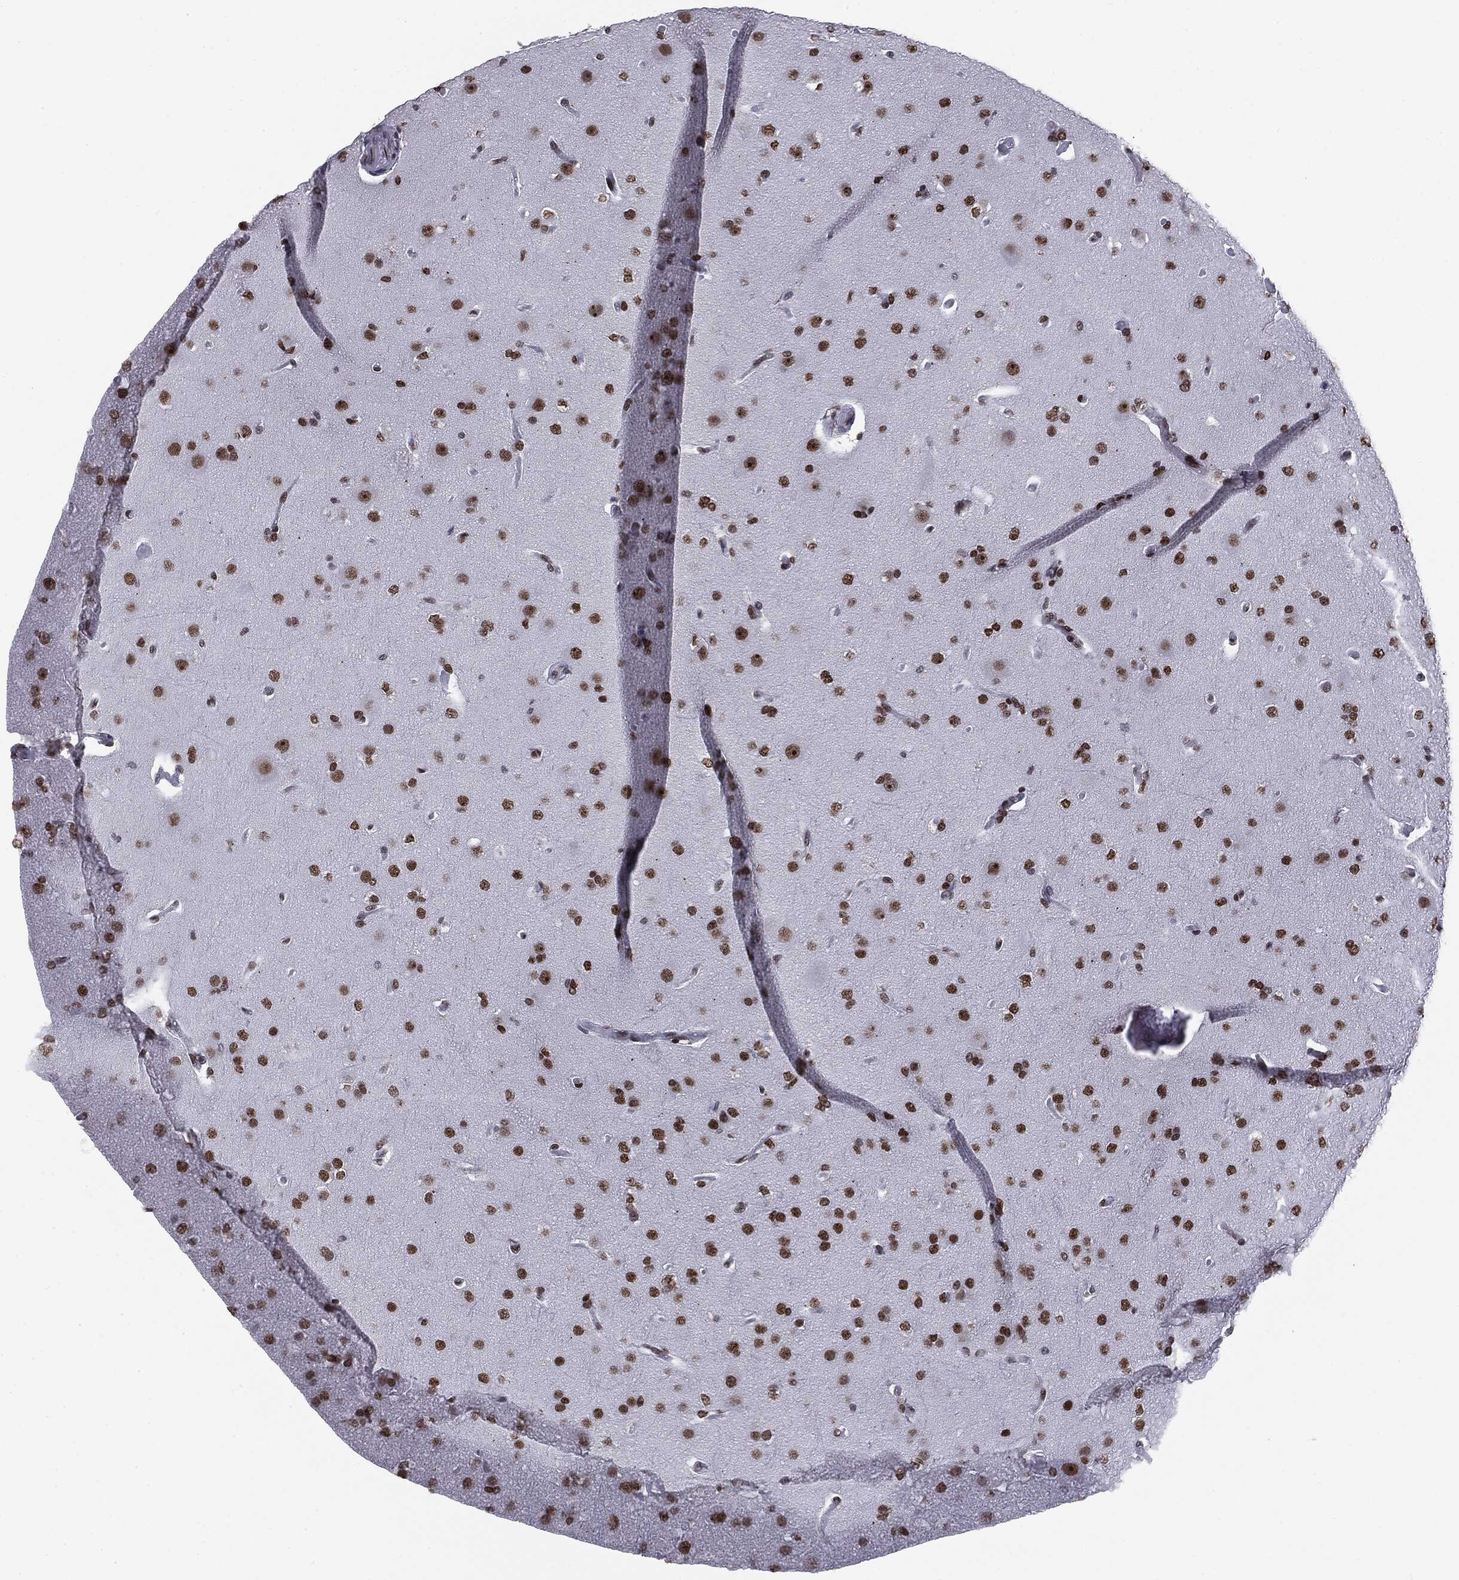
{"staining": {"intensity": "strong", "quantity": ">75%", "location": "nuclear"}, "tissue": "glioma", "cell_type": "Tumor cells", "image_type": "cancer", "snomed": [{"axis": "morphology", "description": "Glioma, malignant, Low grade"}, {"axis": "topography", "description": "Brain"}], "caption": "The immunohistochemical stain highlights strong nuclear positivity in tumor cells of malignant low-grade glioma tissue.", "gene": "MDC1", "patient": {"sex": "male", "age": 41}}